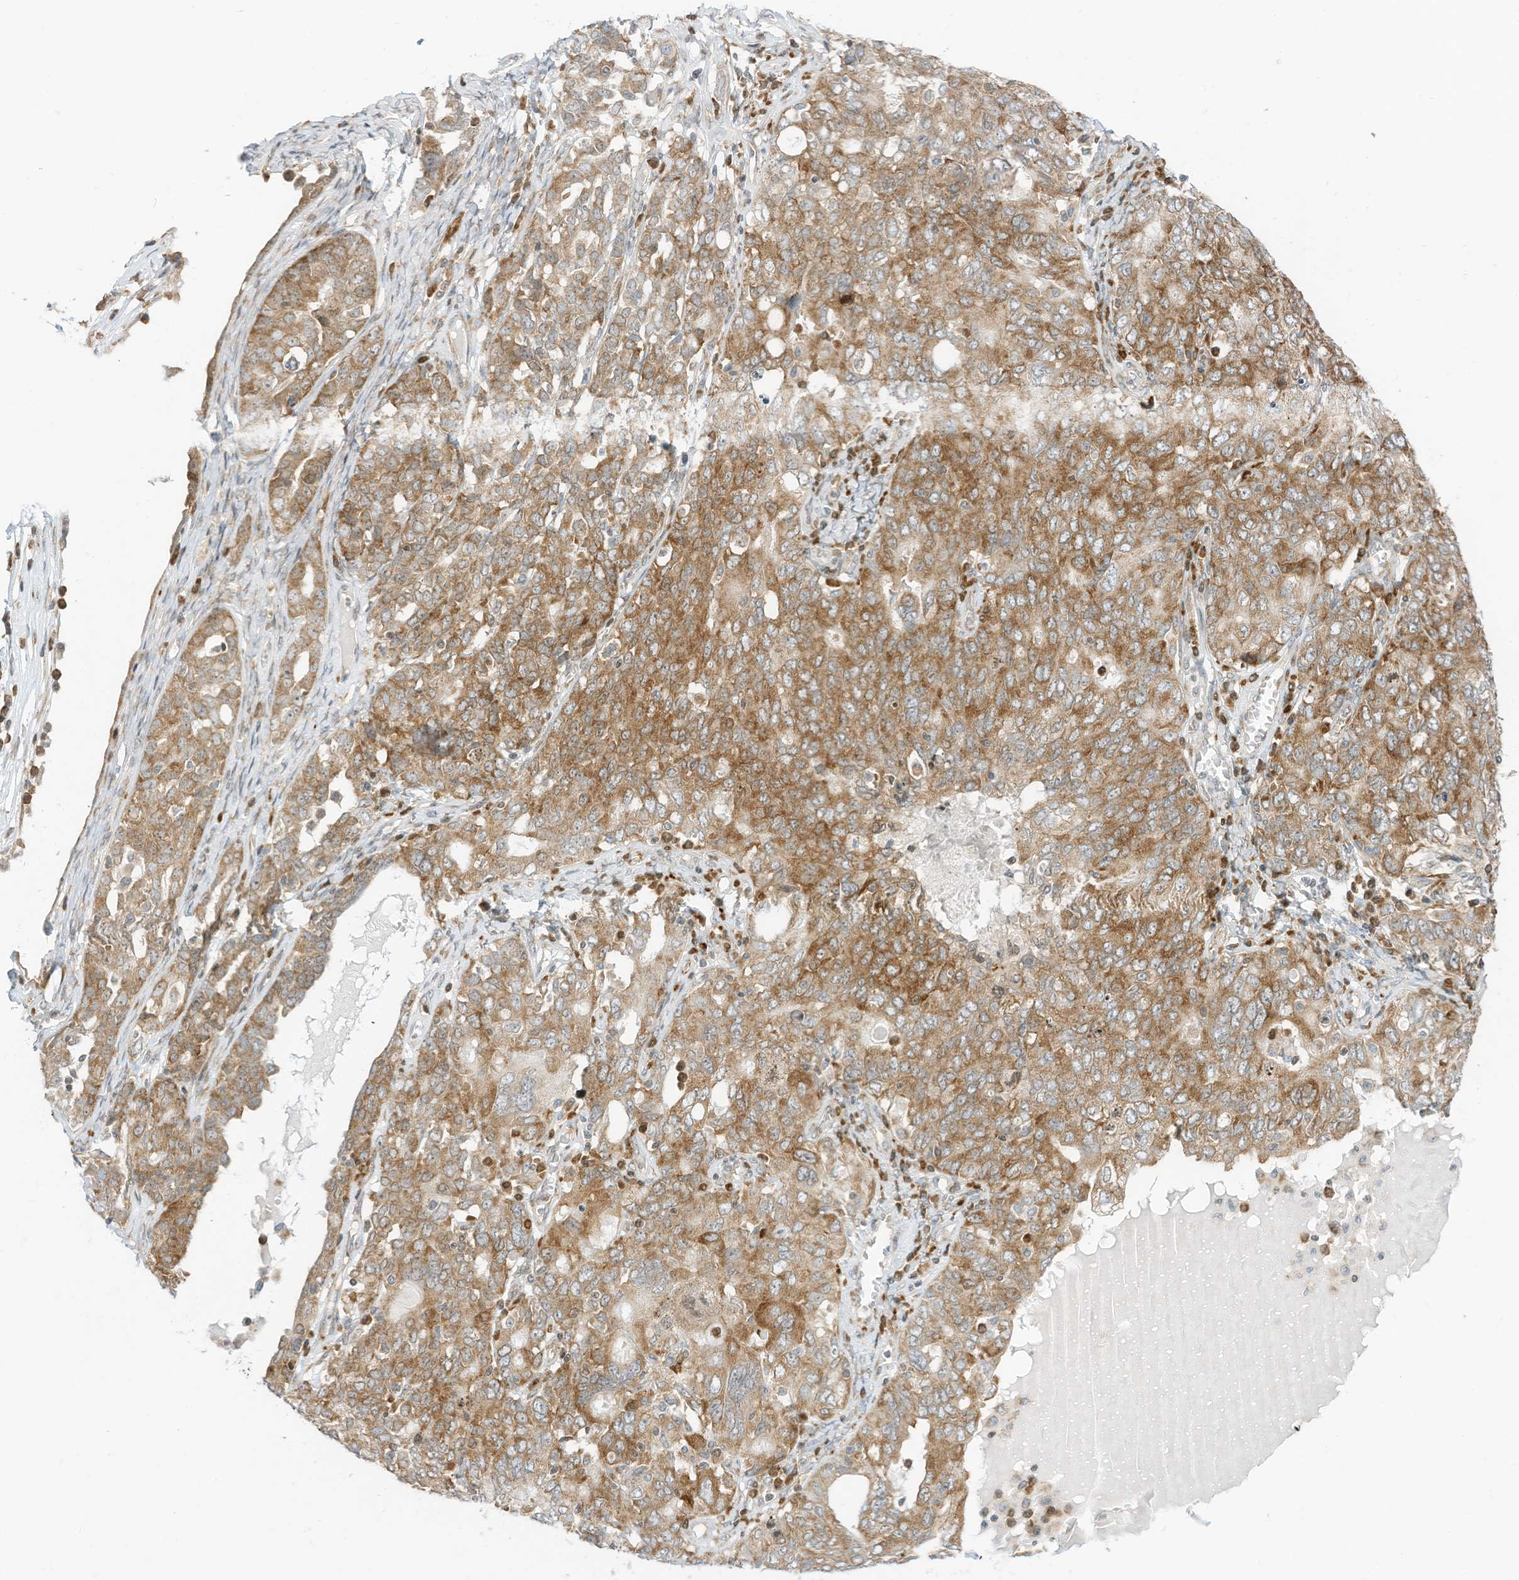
{"staining": {"intensity": "moderate", "quantity": ">75%", "location": "cytoplasmic/membranous"}, "tissue": "ovarian cancer", "cell_type": "Tumor cells", "image_type": "cancer", "snomed": [{"axis": "morphology", "description": "Carcinoma, endometroid"}, {"axis": "topography", "description": "Ovary"}], "caption": "Brown immunohistochemical staining in human ovarian cancer exhibits moderate cytoplasmic/membranous staining in approximately >75% of tumor cells.", "gene": "EDF1", "patient": {"sex": "female", "age": 62}}